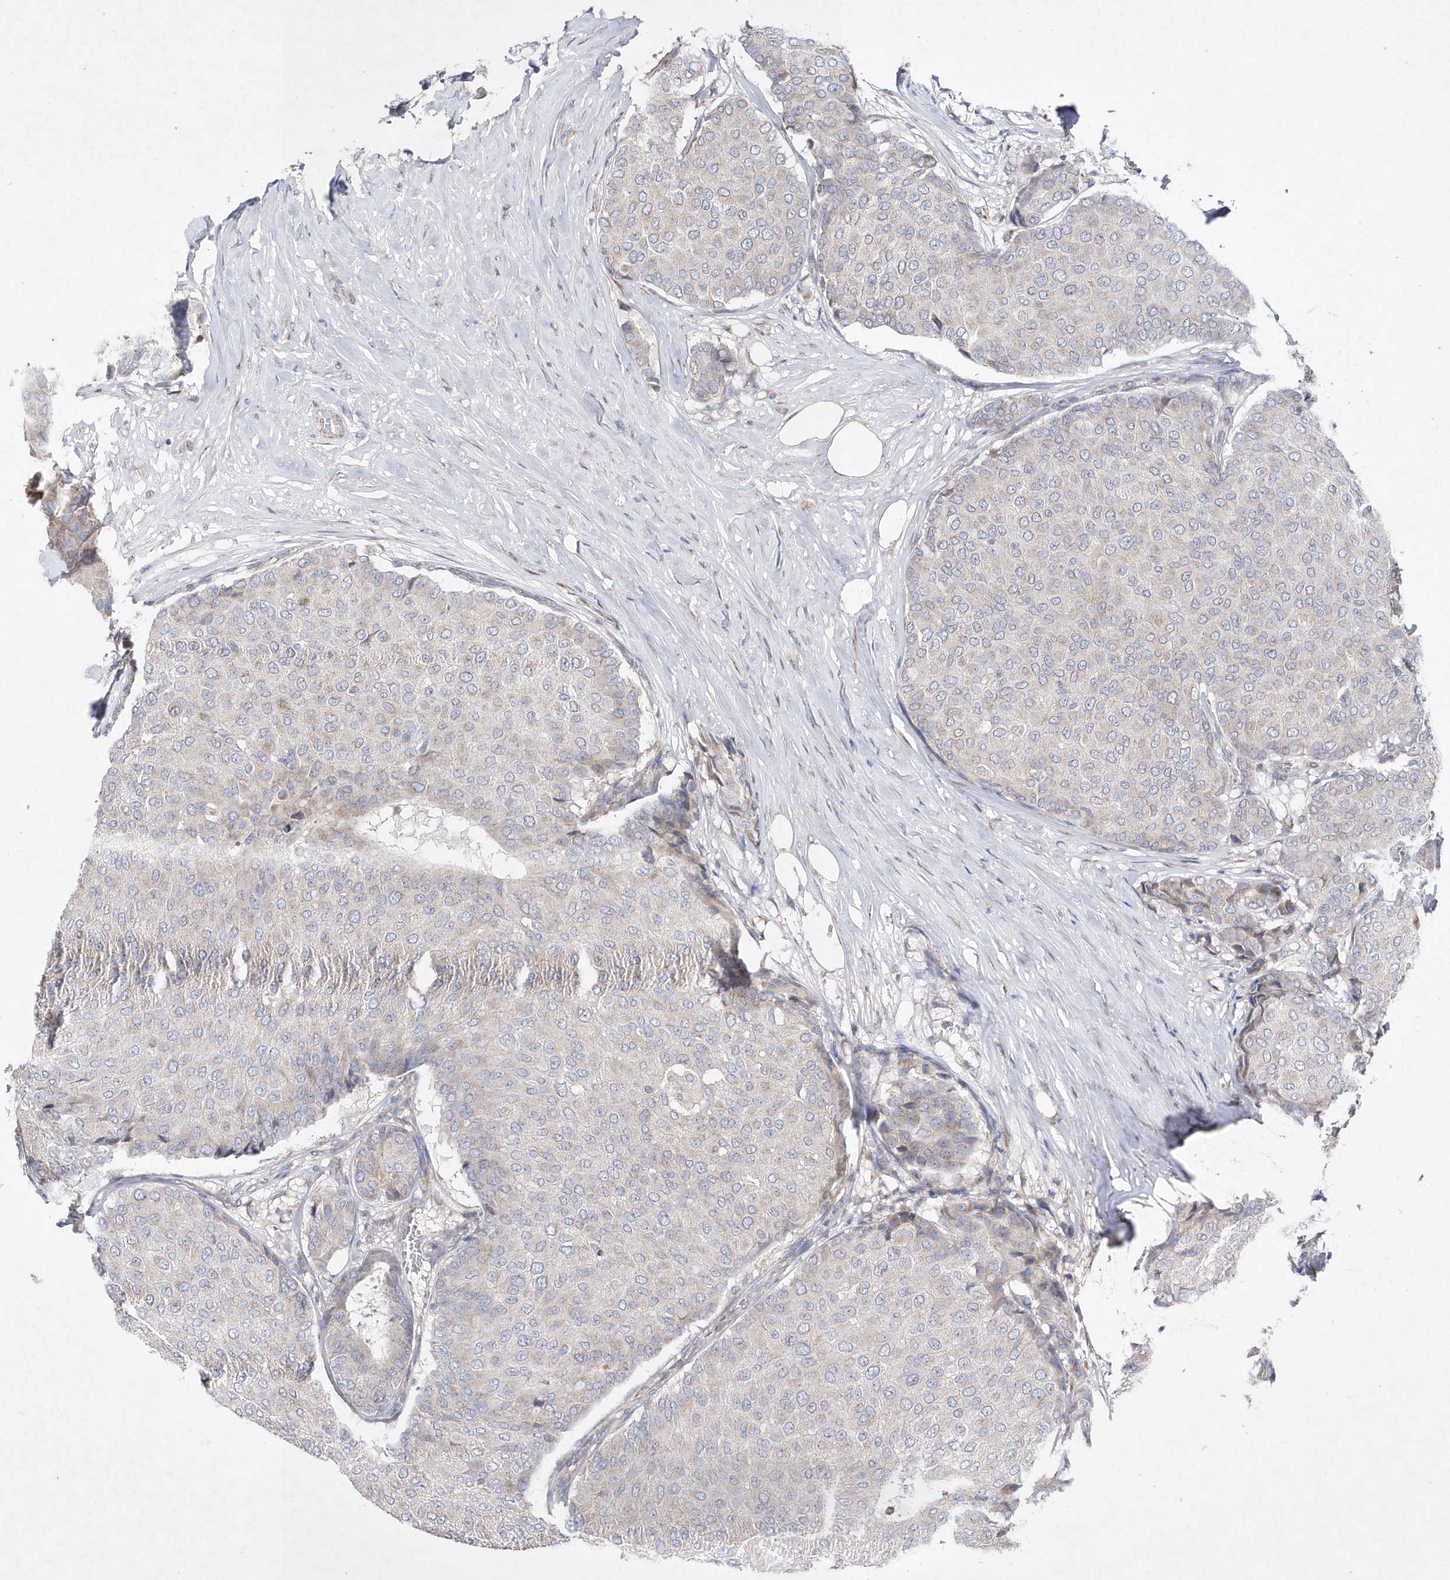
{"staining": {"intensity": "negative", "quantity": "none", "location": "none"}, "tissue": "breast cancer", "cell_type": "Tumor cells", "image_type": "cancer", "snomed": [{"axis": "morphology", "description": "Duct carcinoma"}, {"axis": "topography", "description": "Breast"}], "caption": "Breast cancer was stained to show a protein in brown. There is no significant positivity in tumor cells.", "gene": "METTL8", "patient": {"sex": "female", "age": 75}}